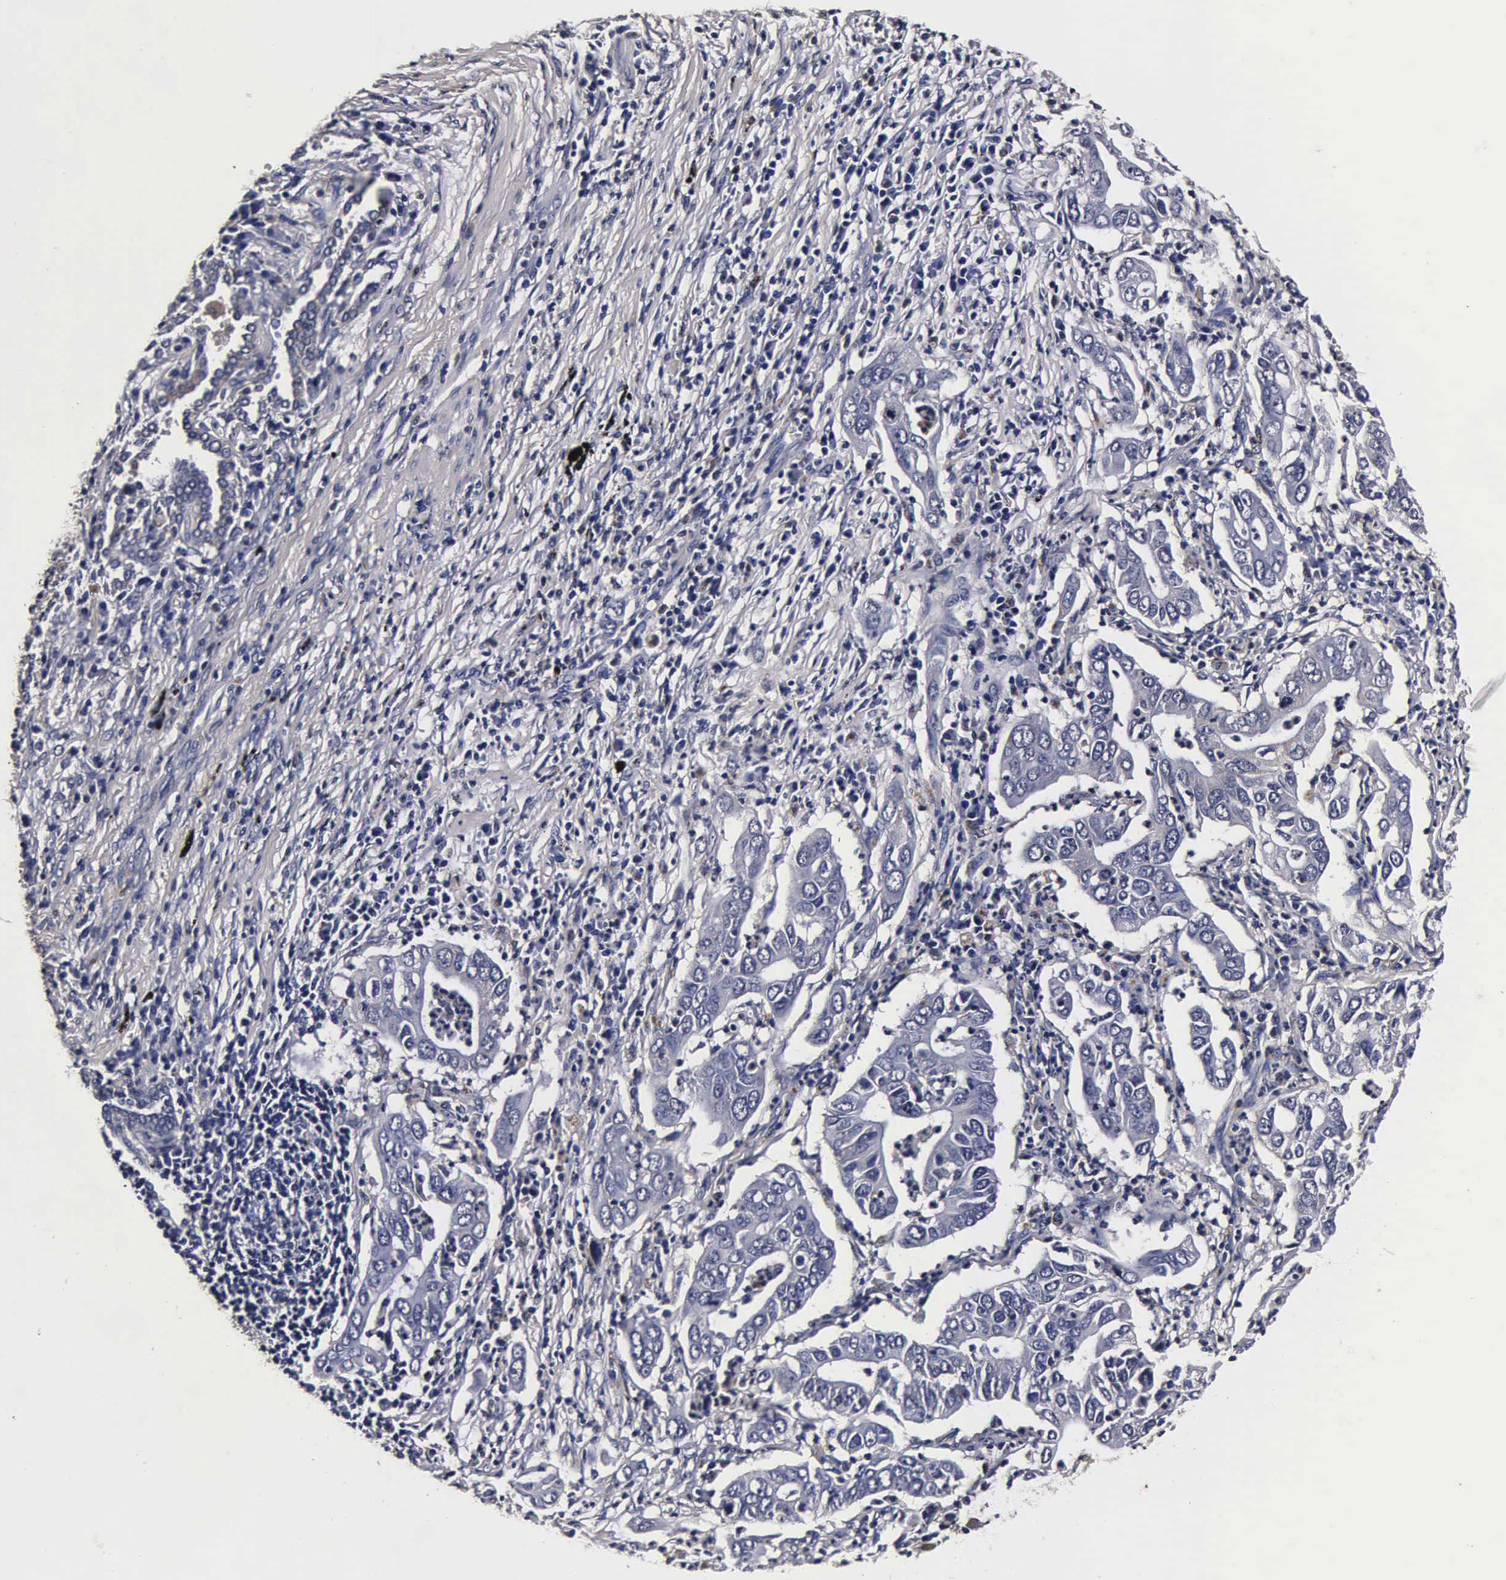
{"staining": {"intensity": "negative", "quantity": "none", "location": "none"}, "tissue": "lung cancer", "cell_type": "Tumor cells", "image_type": "cancer", "snomed": [{"axis": "morphology", "description": "Adenocarcinoma, NOS"}, {"axis": "topography", "description": "Lung"}], "caption": "Adenocarcinoma (lung) stained for a protein using immunohistochemistry shows no expression tumor cells.", "gene": "CST3", "patient": {"sex": "male", "age": 48}}